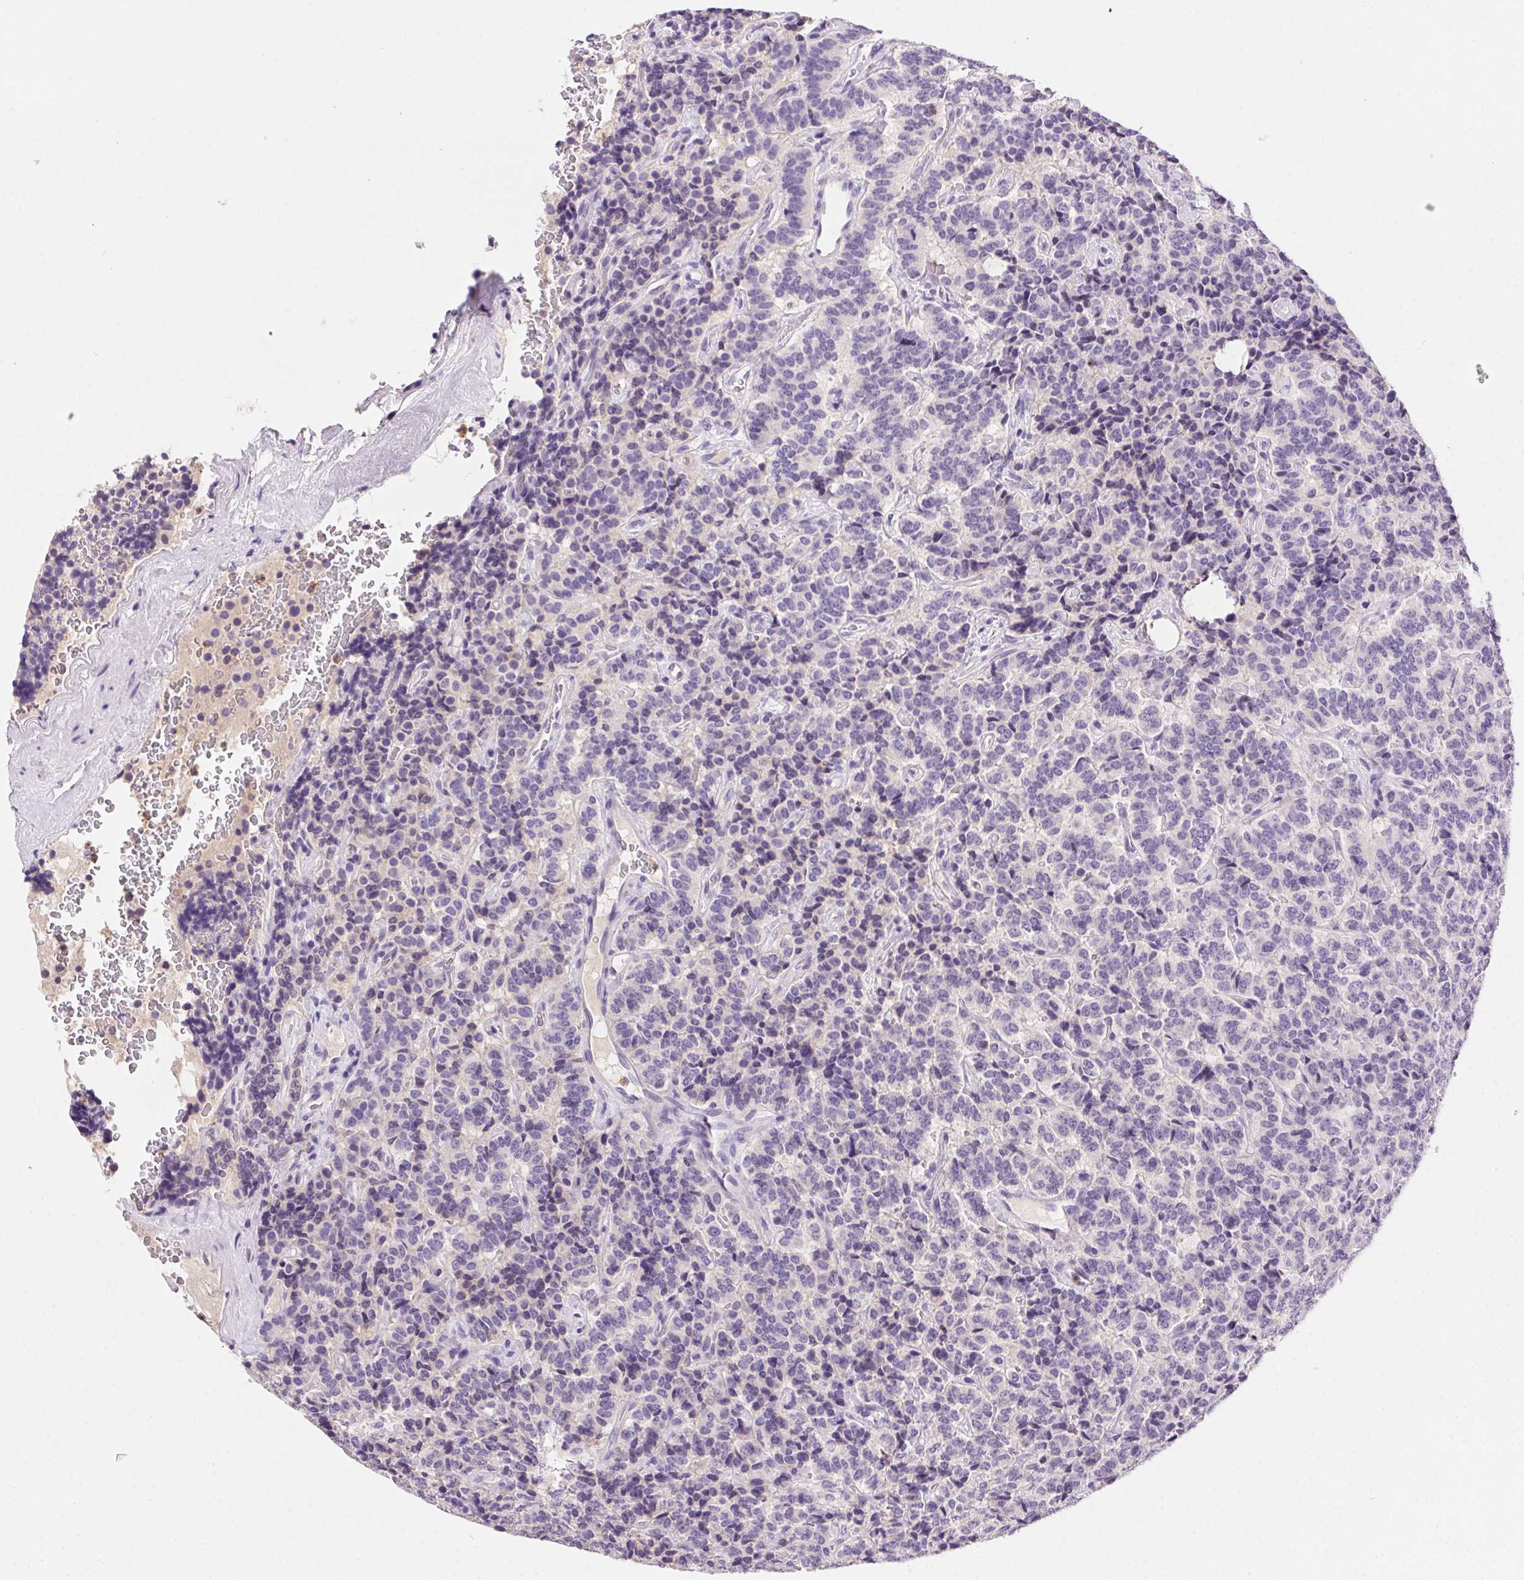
{"staining": {"intensity": "negative", "quantity": "none", "location": "none"}, "tissue": "carcinoid", "cell_type": "Tumor cells", "image_type": "cancer", "snomed": [{"axis": "morphology", "description": "Carcinoid, malignant, NOS"}, {"axis": "topography", "description": "Pancreas"}], "caption": "Tumor cells show no significant expression in carcinoid (malignant).", "gene": "SSTR4", "patient": {"sex": "male", "age": 36}}